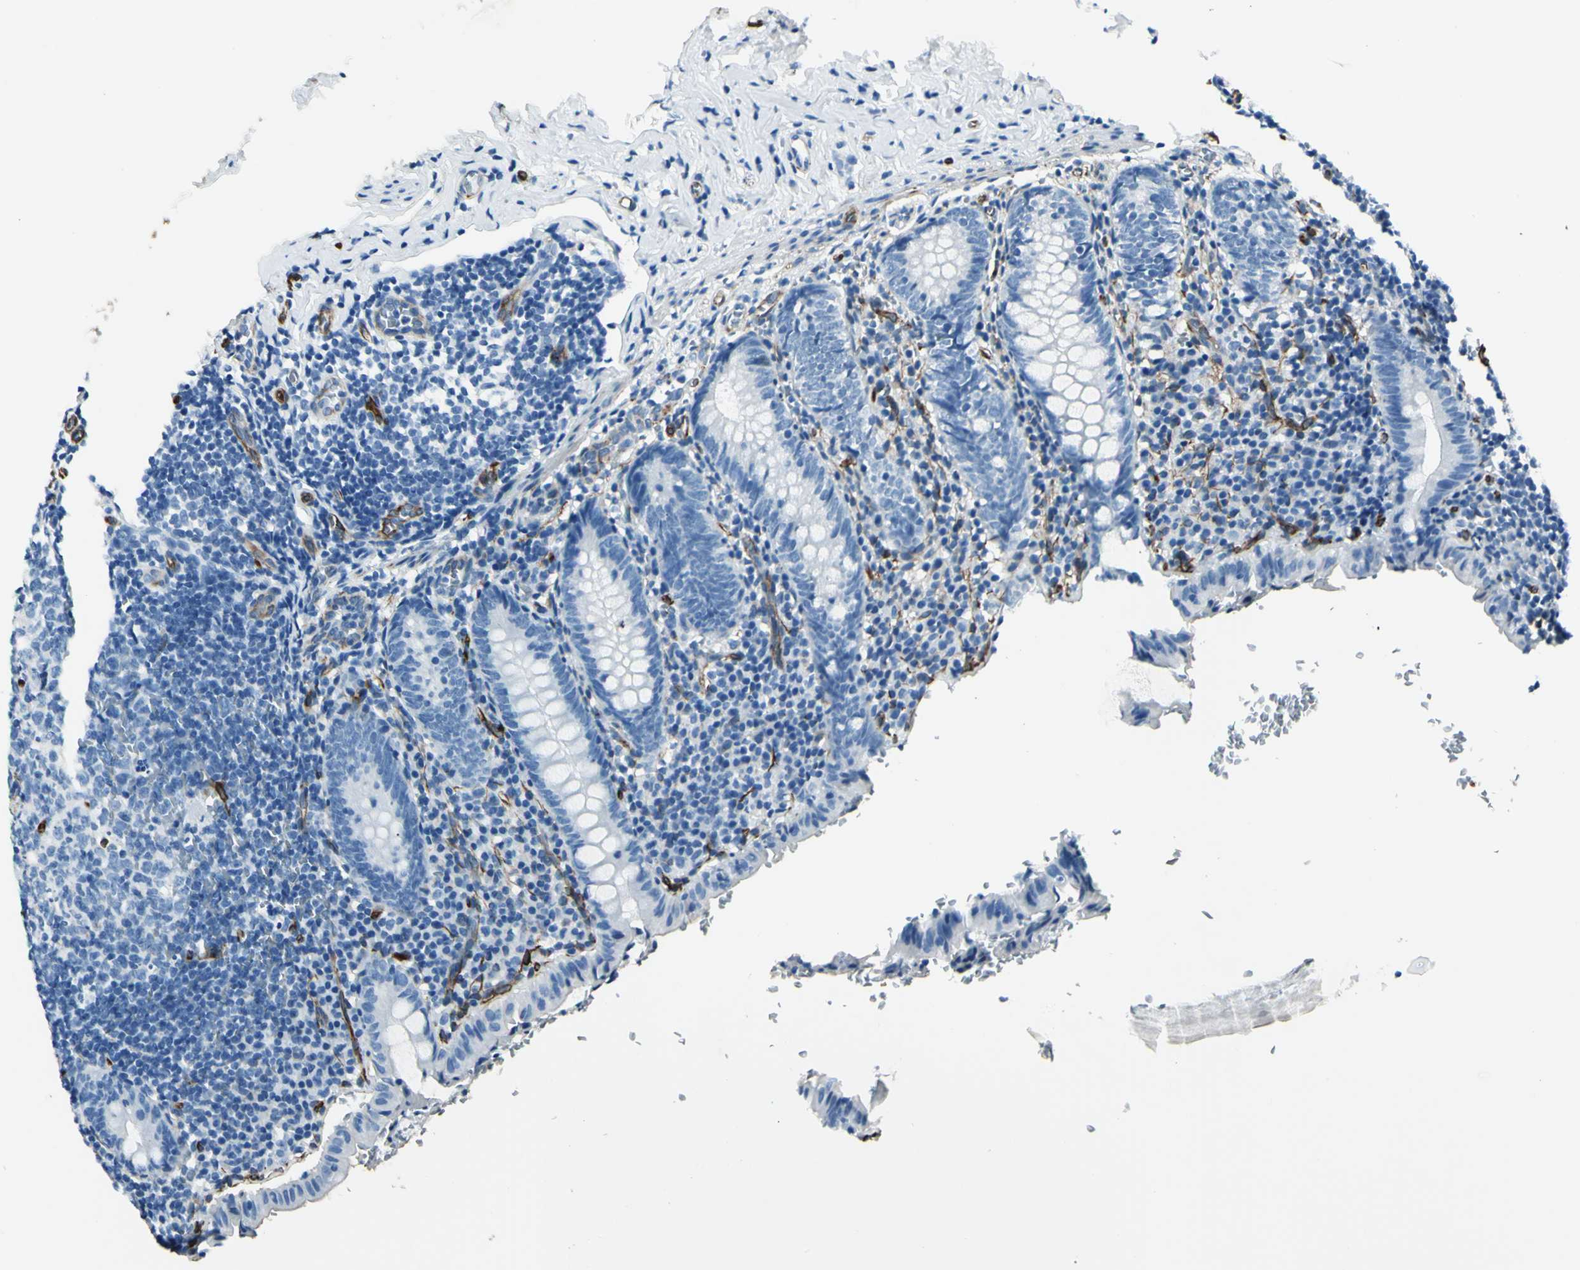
{"staining": {"intensity": "negative", "quantity": "none", "location": "none"}, "tissue": "appendix", "cell_type": "Glandular cells", "image_type": "normal", "snomed": [{"axis": "morphology", "description": "Normal tissue, NOS"}, {"axis": "topography", "description": "Appendix"}], "caption": "Immunohistochemistry micrograph of benign appendix: human appendix stained with DAB displays no significant protein staining in glandular cells. (DAB (3,3'-diaminobenzidine) IHC visualized using brightfield microscopy, high magnification).", "gene": "PTH2R", "patient": {"sex": "female", "age": 10}}